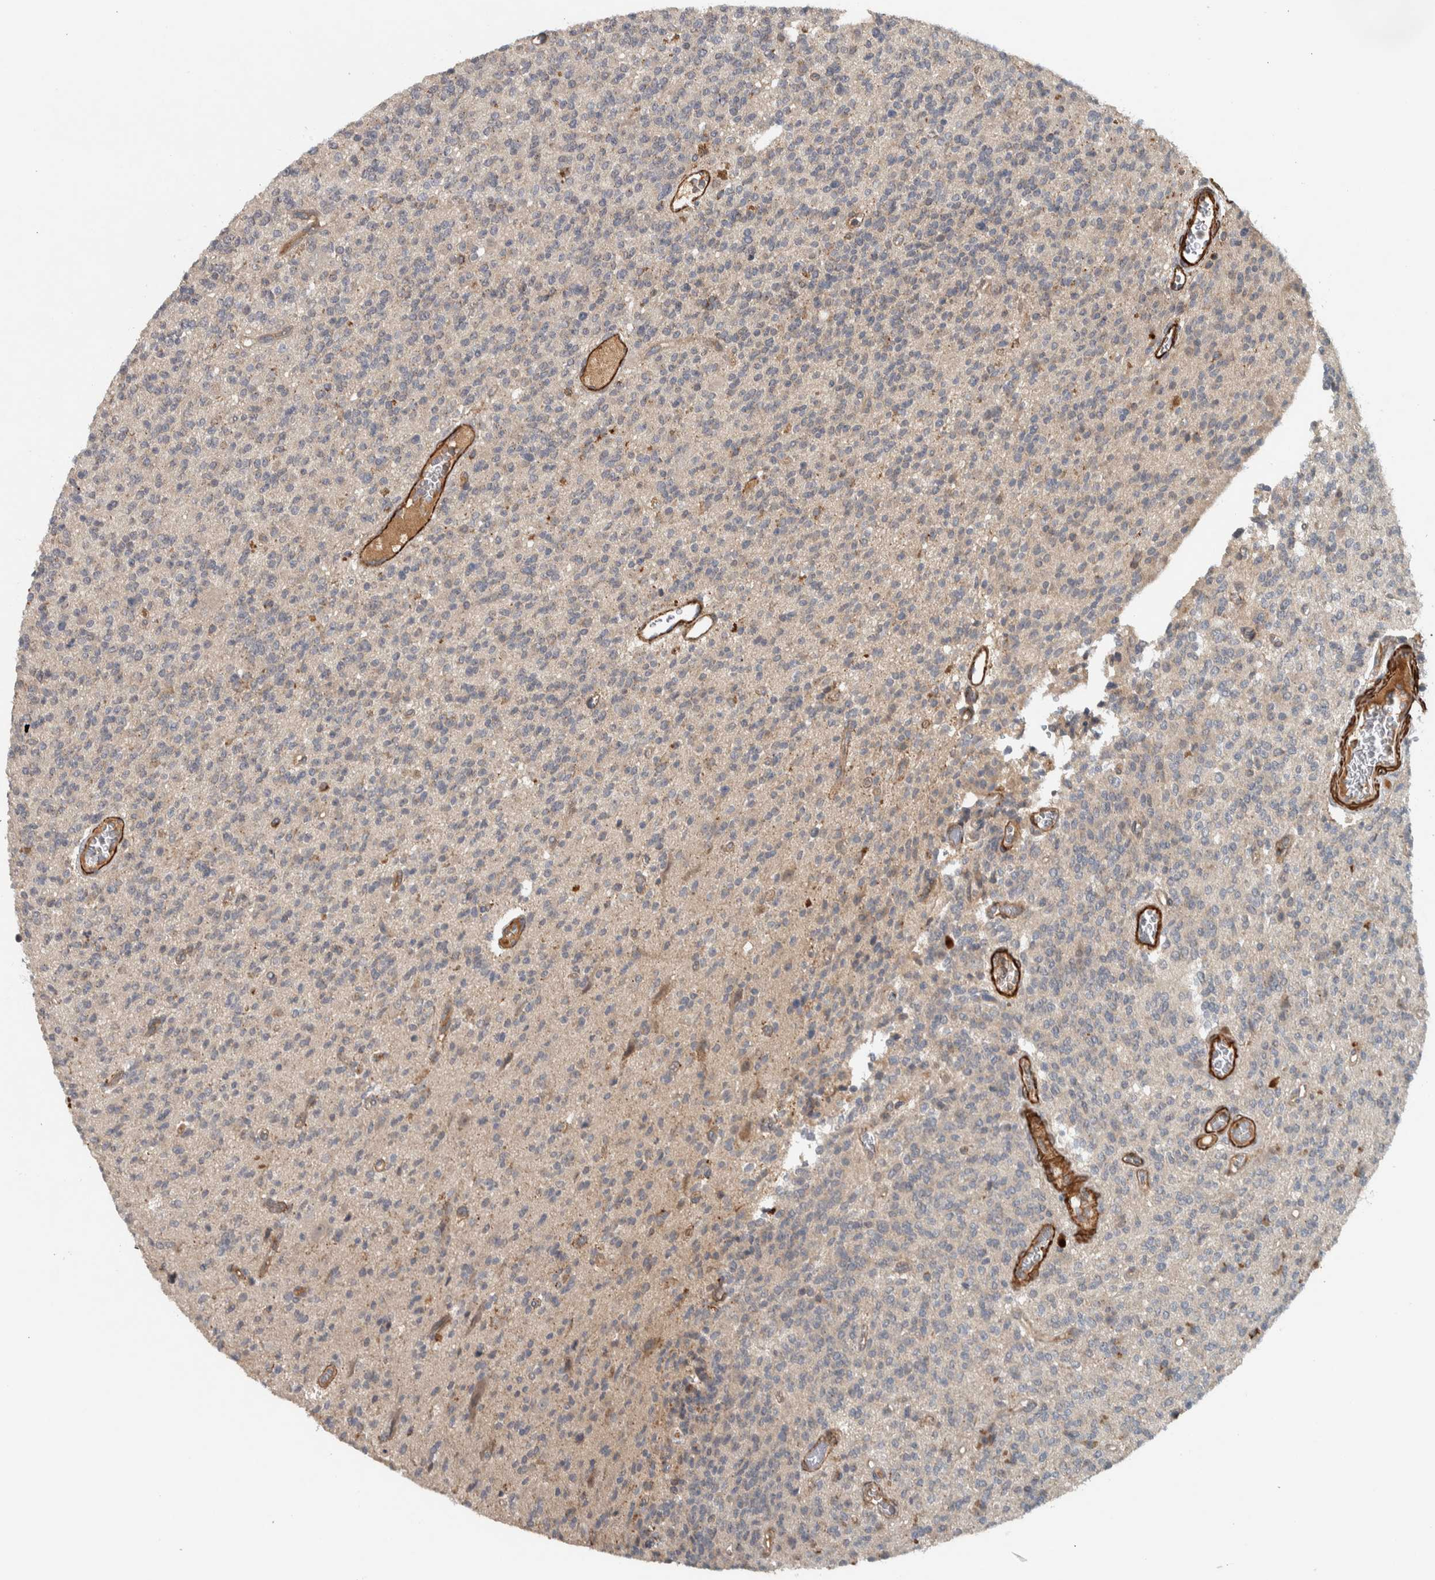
{"staining": {"intensity": "negative", "quantity": "none", "location": "none"}, "tissue": "glioma", "cell_type": "Tumor cells", "image_type": "cancer", "snomed": [{"axis": "morphology", "description": "Glioma, malignant, High grade"}, {"axis": "topography", "description": "Brain"}], "caption": "DAB (3,3'-diaminobenzidine) immunohistochemical staining of human glioma exhibits no significant expression in tumor cells.", "gene": "LBHD1", "patient": {"sex": "male", "age": 34}}